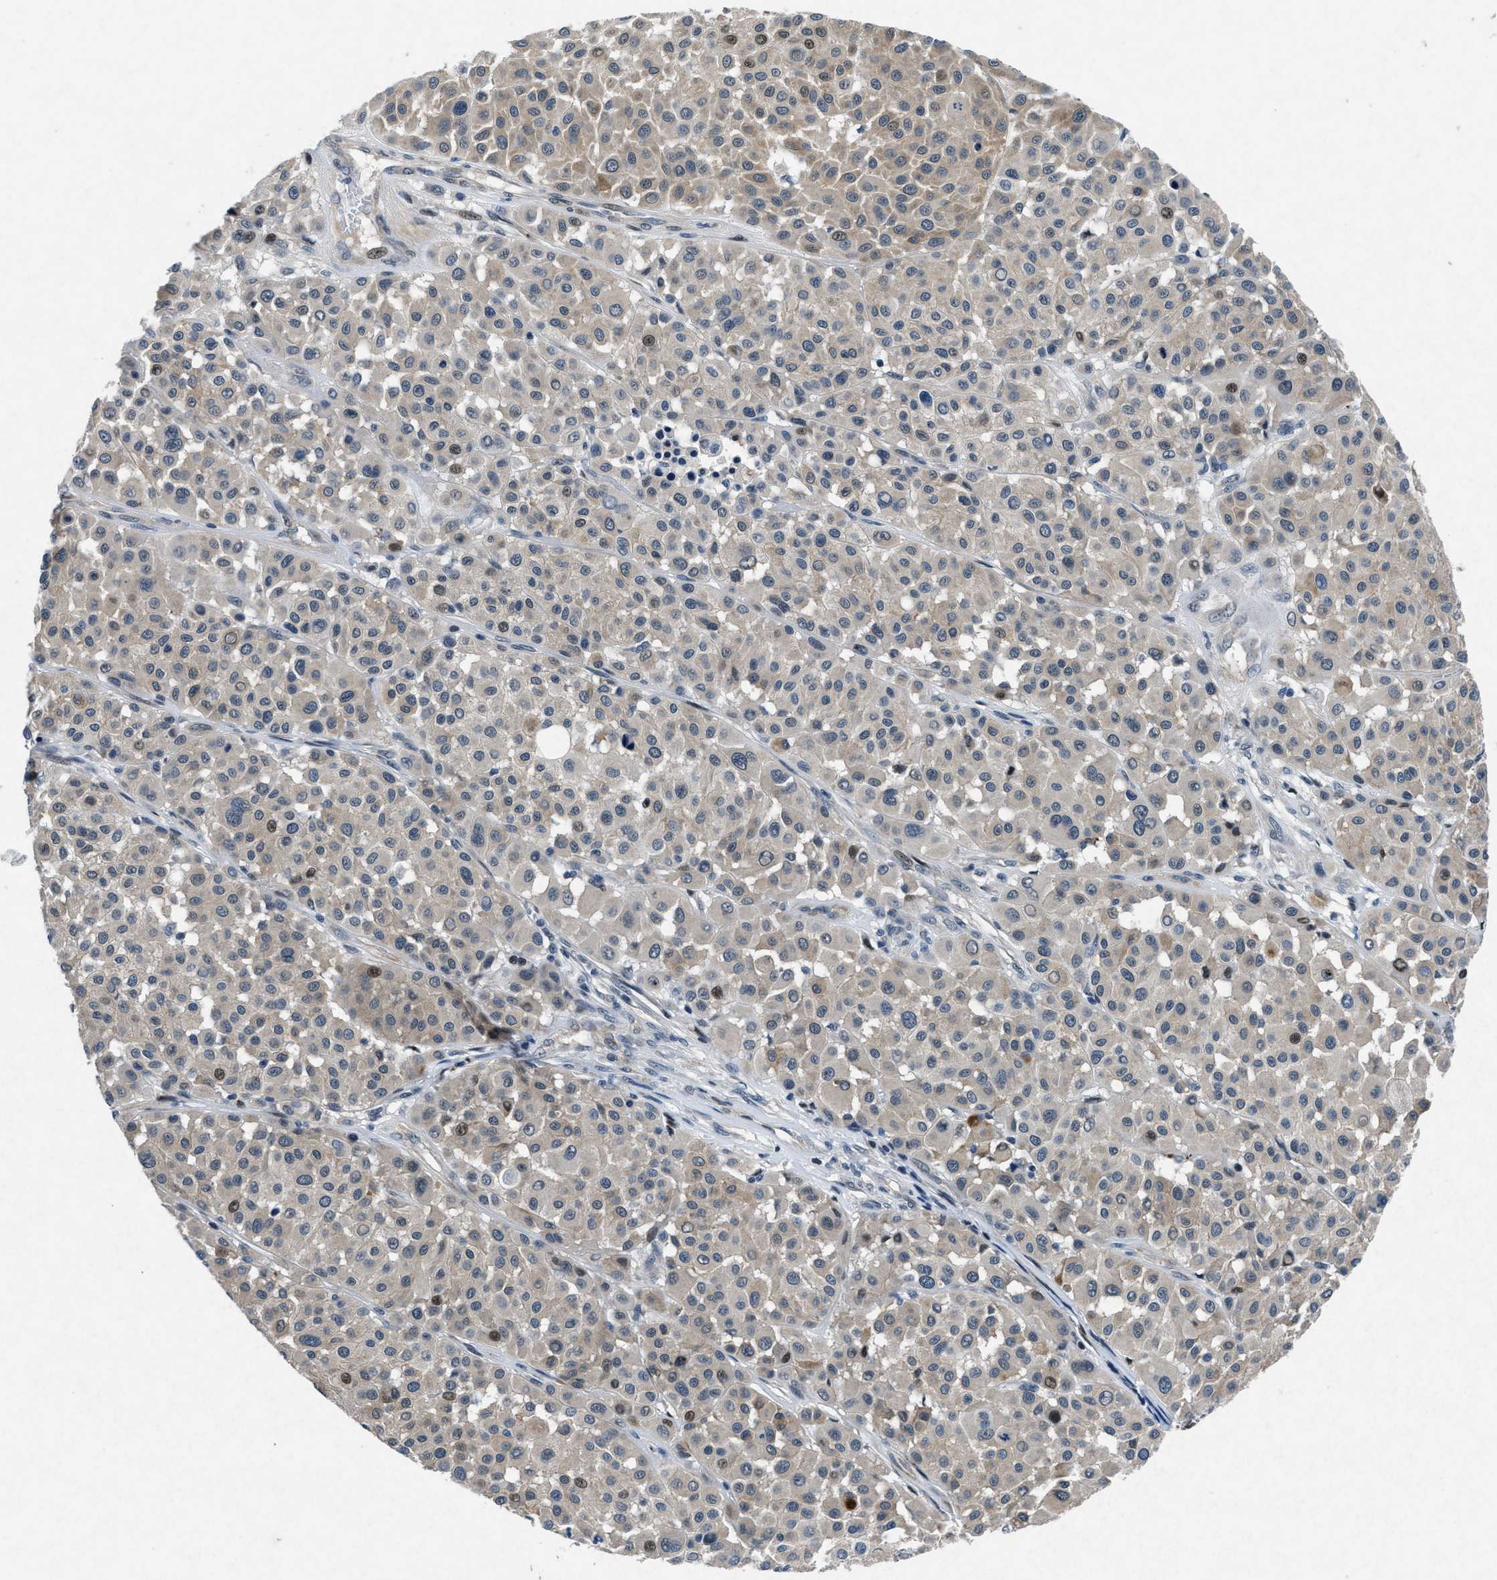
{"staining": {"intensity": "weak", "quantity": ">75%", "location": "cytoplasmic/membranous"}, "tissue": "melanoma", "cell_type": "Tumor cells", "image_type": "cancer", "snomed": [{"axis": "morphology", "description": "Malignant melanoma, Metastatic site"}, {"axis": "topography", "description": "Soft tissue"}], "caption": "Immunohistochemical staining of melanoma shows weak cytoplasmic/membranous protein staining in about >75% of tumor cells.", "gene": "PHLDA1", "patient": {"sex": "male", "age": 41}}